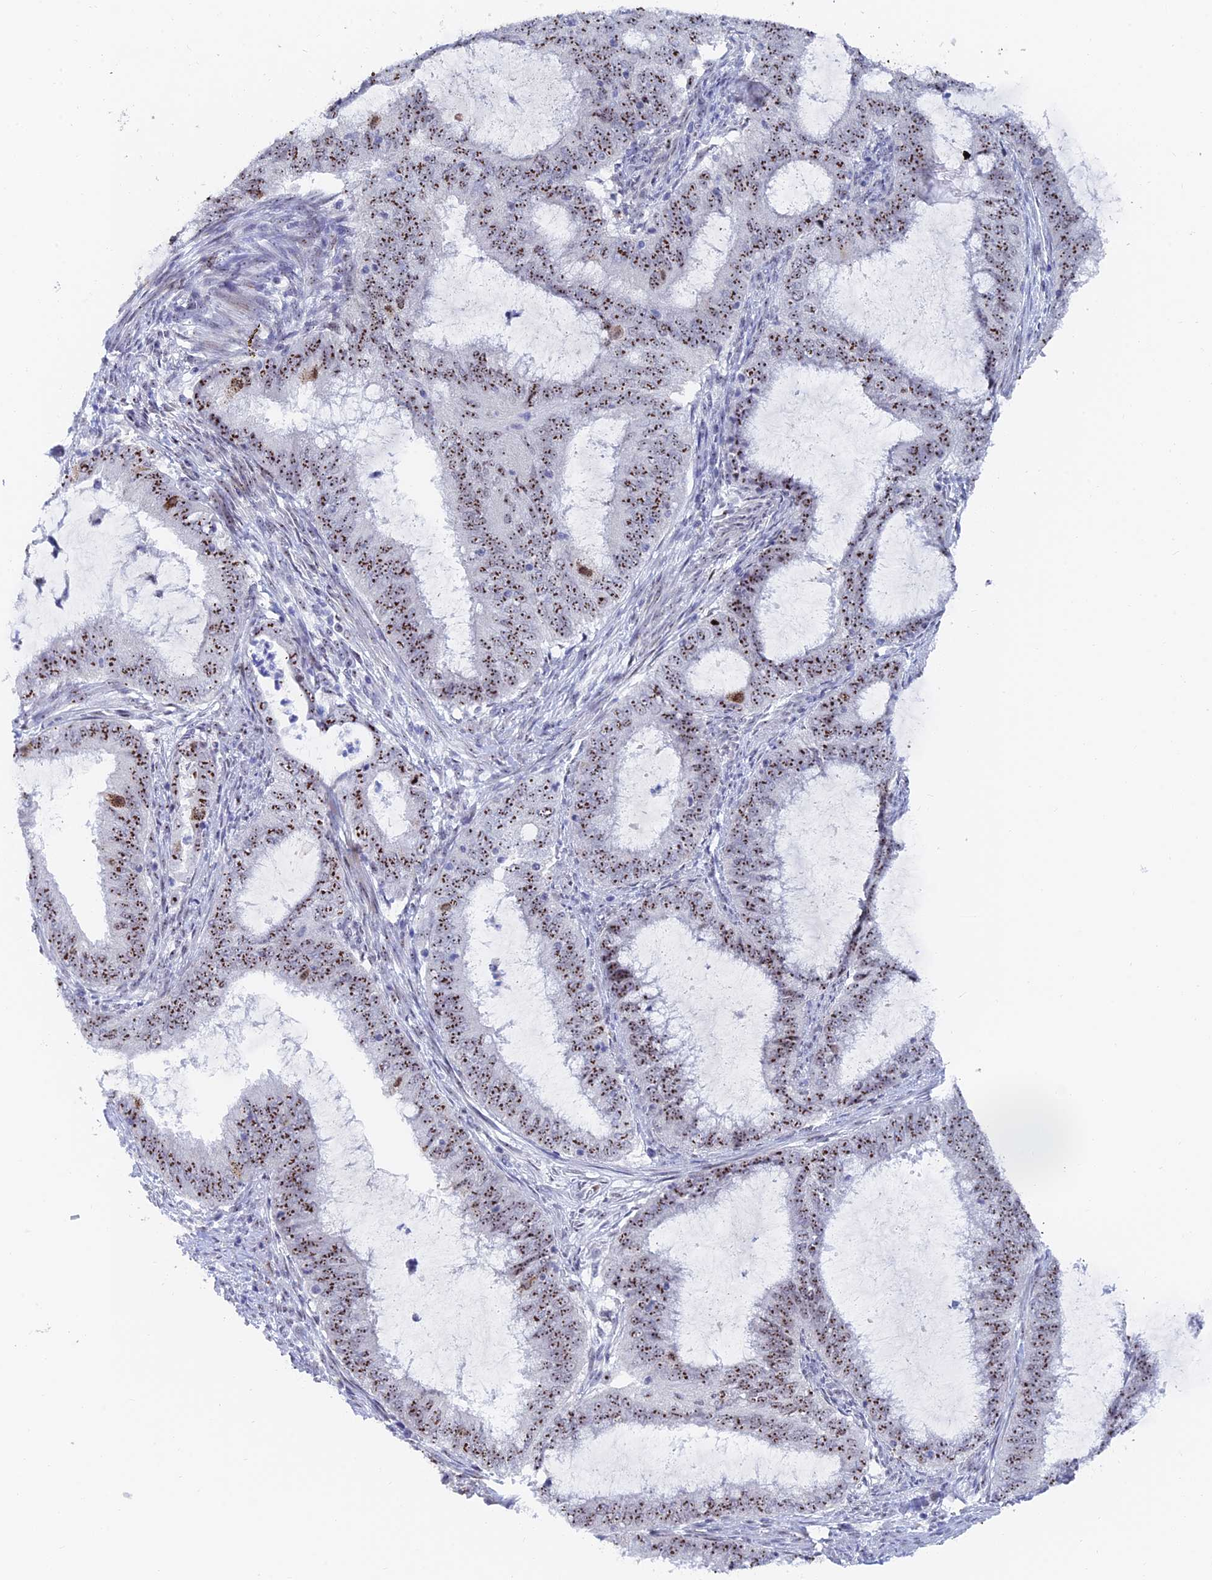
{"staining": {"intensity": "moderate", "quantity": ">75%", "location": "nuclear"}, "tissue": "endometrial cancer", "cell_type": "Tumor cells", "image_type": "cancer", "snomed": [{"axis": "morphology", "description": "Adenocarcinoma, NOS"}, {"axis": "topography", "description": "Endometrium"}], "caption": "IHC (DAB (3,3'-diaminobenzidine)) staining of endometrial adenocarcinoma demonstrates moderate nuclear protein expression in about >75% of tumor cells.", "gene": "RSL1D1", "patient": {"sex": "female", "age": 51}}